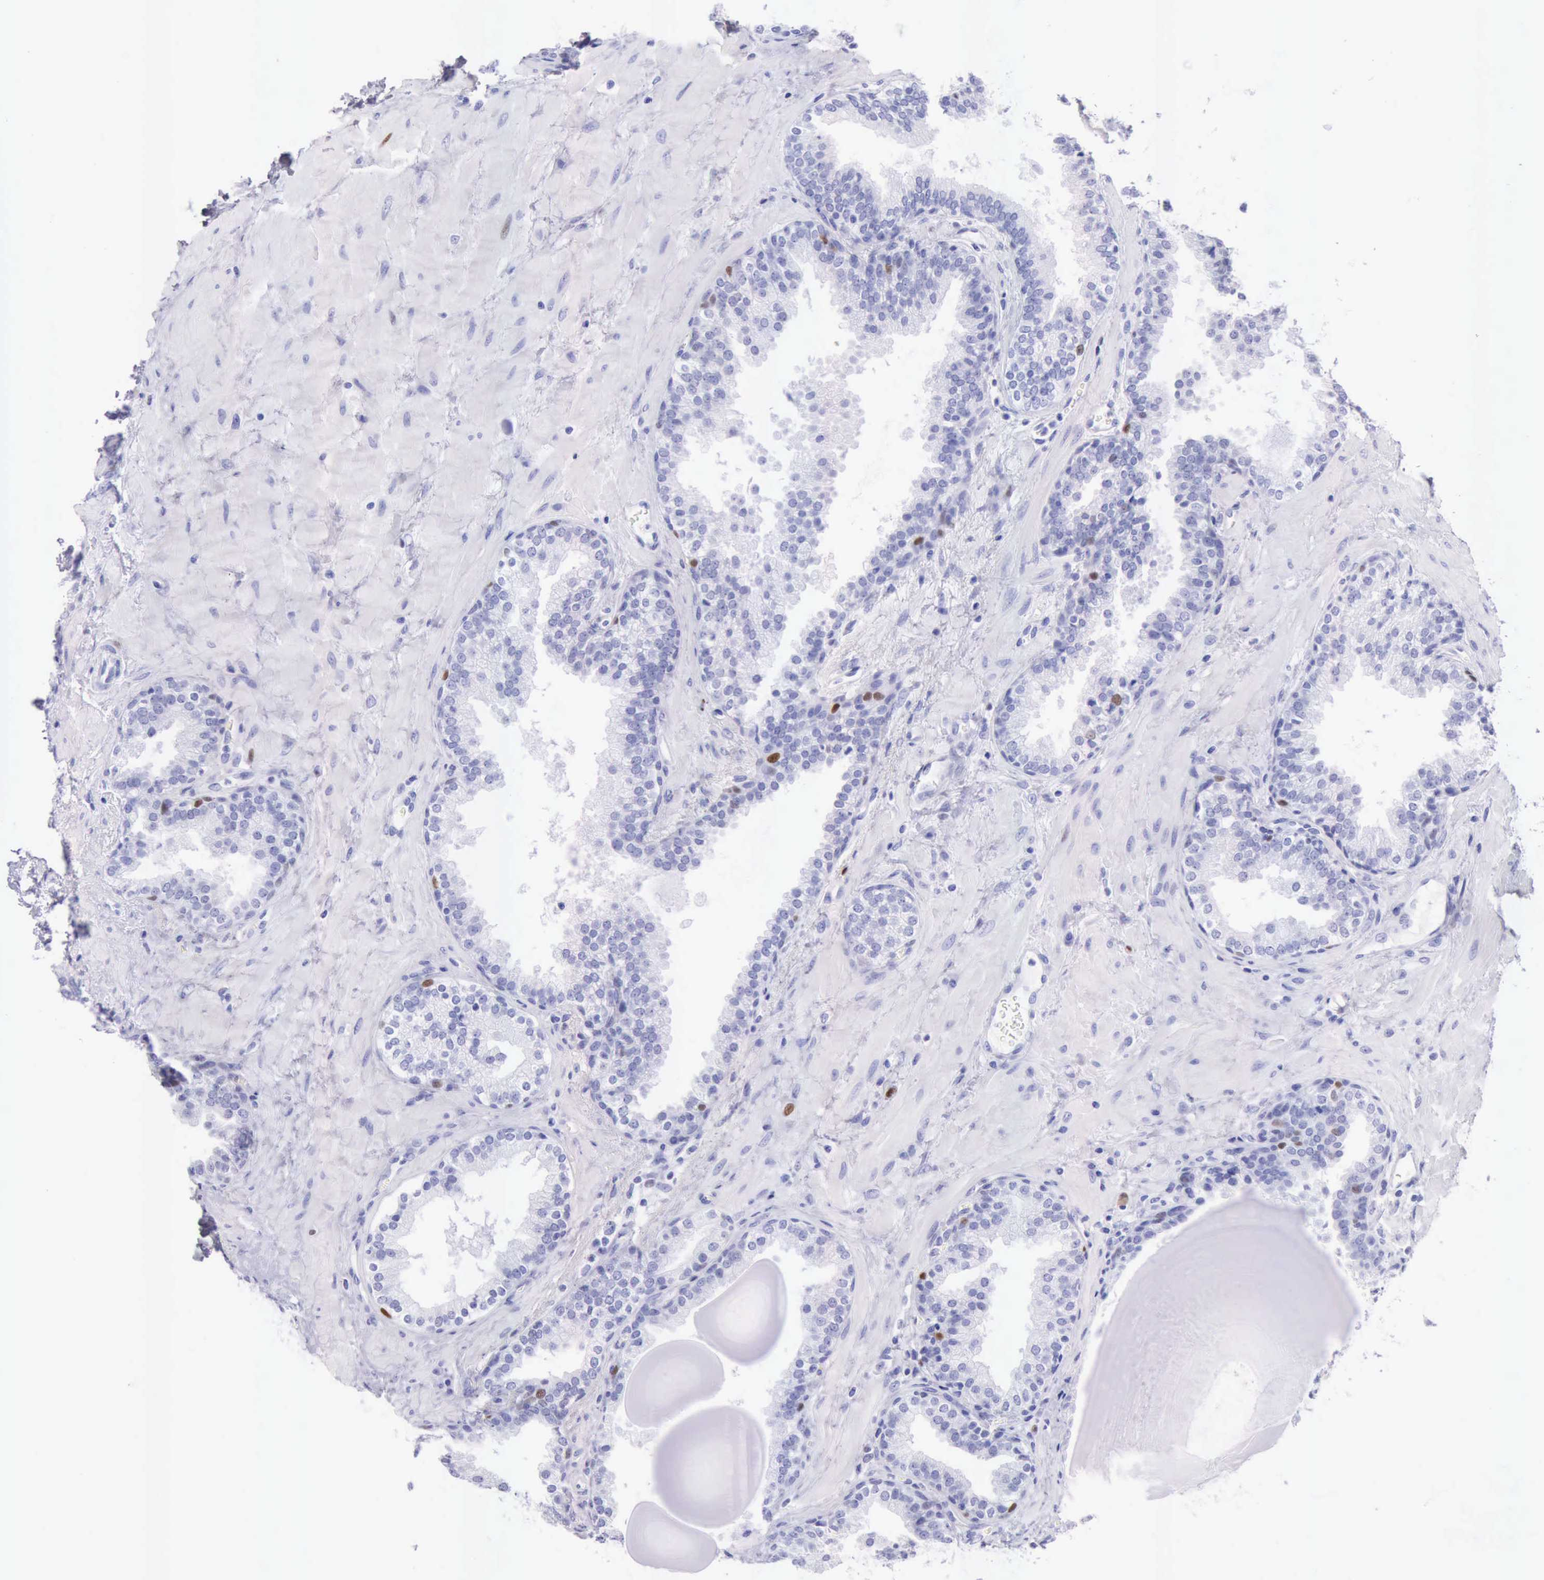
{"staining": {"intensity": "moderate", "quantity": "<25%", "location": "nuclear"}, "tissue": "prostate", "cell_type": "Glandular cells", "image_type": "normal", "snomed": [{"axis": "morphology", "description": "Normal tissue, NOS"}, {"axis": "topography", "description": "Prostate"}], "caption": "Moderate nuclear positivity is seen in about <25% of glandular cells in normal prostate. (Brightfield microscopy of DAB IHC at high magnification).", "gene": "MCM2", "patient": {"sex": "male", "age": 51}}